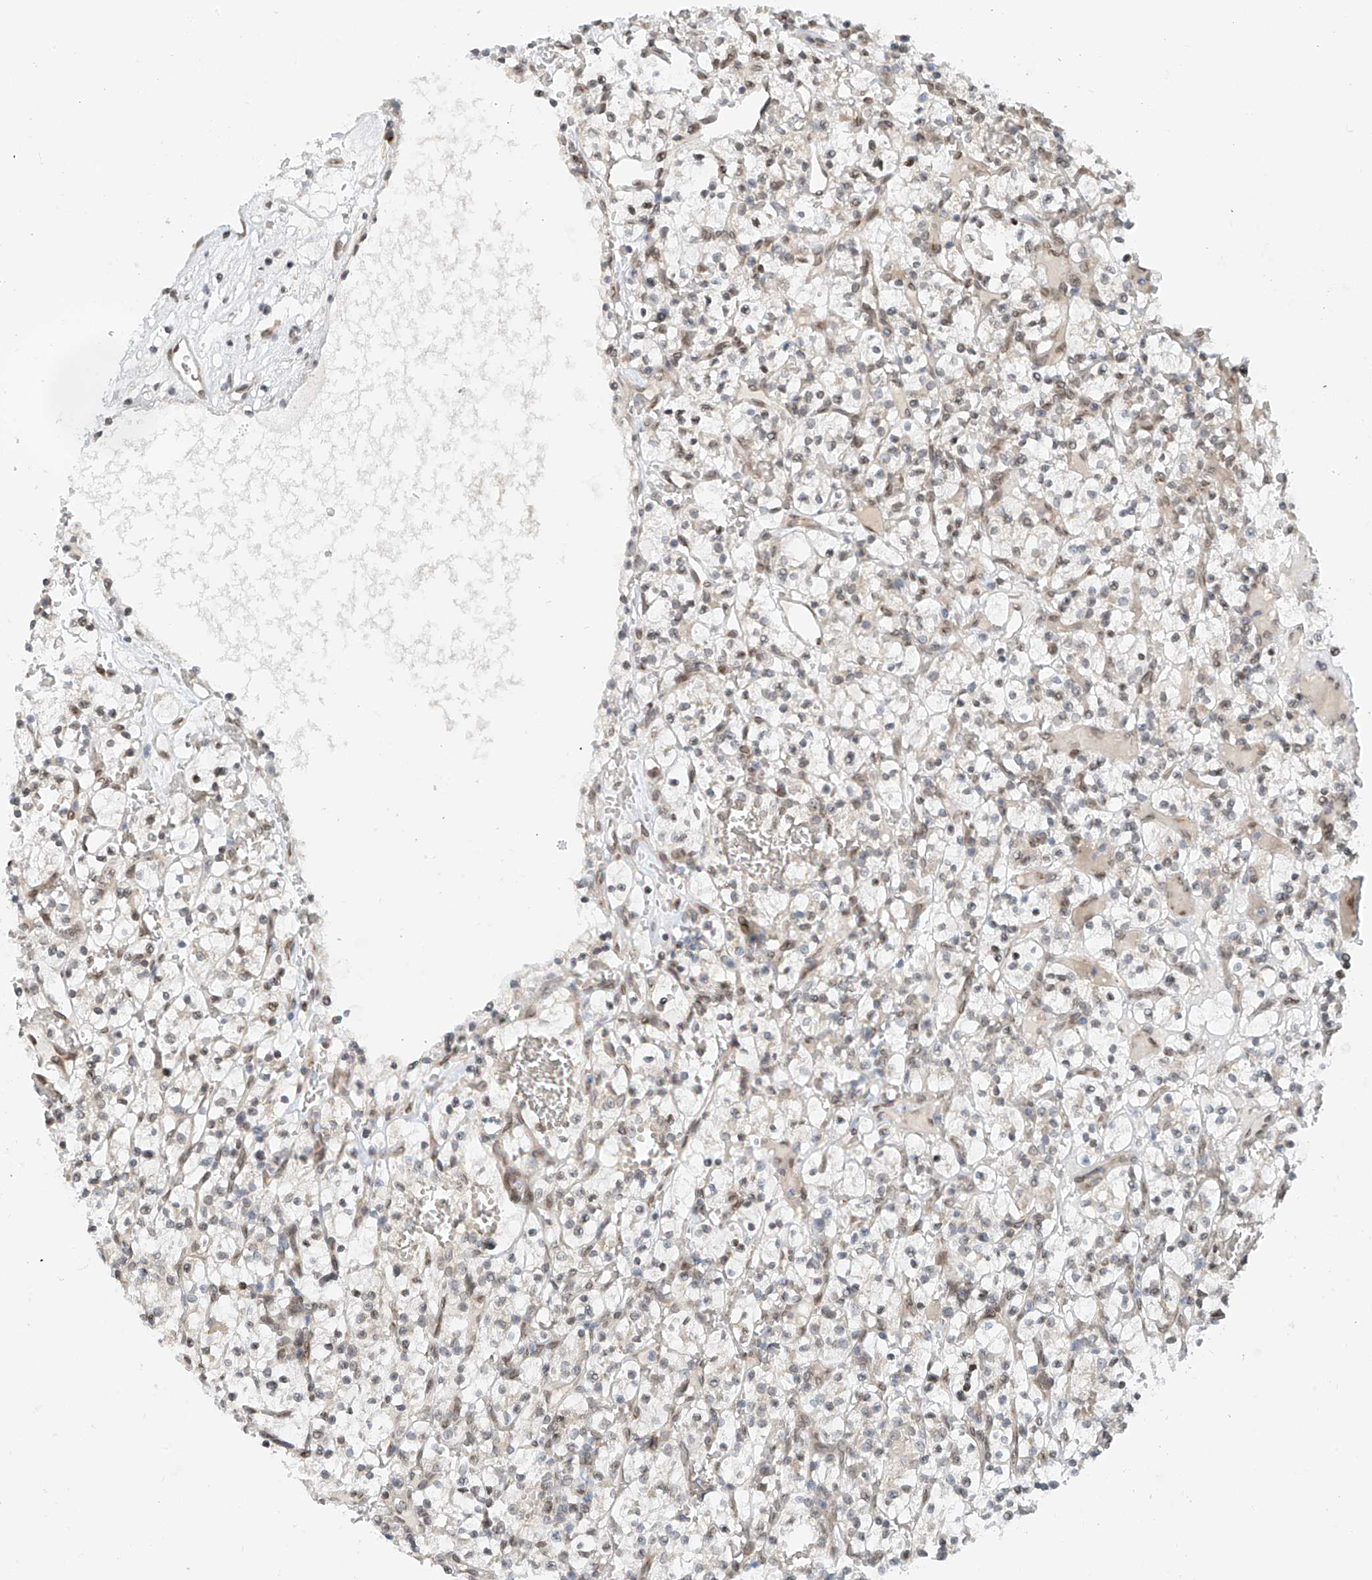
{"staining": {"intensity": "negative", "quantity": "none", "location": "none"}, "tissue": "renal cancer", "cell_type": "Tumor cells", "image_type": "cancer", "snomed": [{"axis": "morphology", "description": "Adenocarcinoma, NOS"}, {"axis": "topography", "description": "Kidney"}], "caption": "Immunohistochemistry micrograph of human renal cancer stained for a protein (brown), which exhibits no positivity in tumor cells.", "gene": "STARD9", "patient": {"sex": "female", "age": 57}}